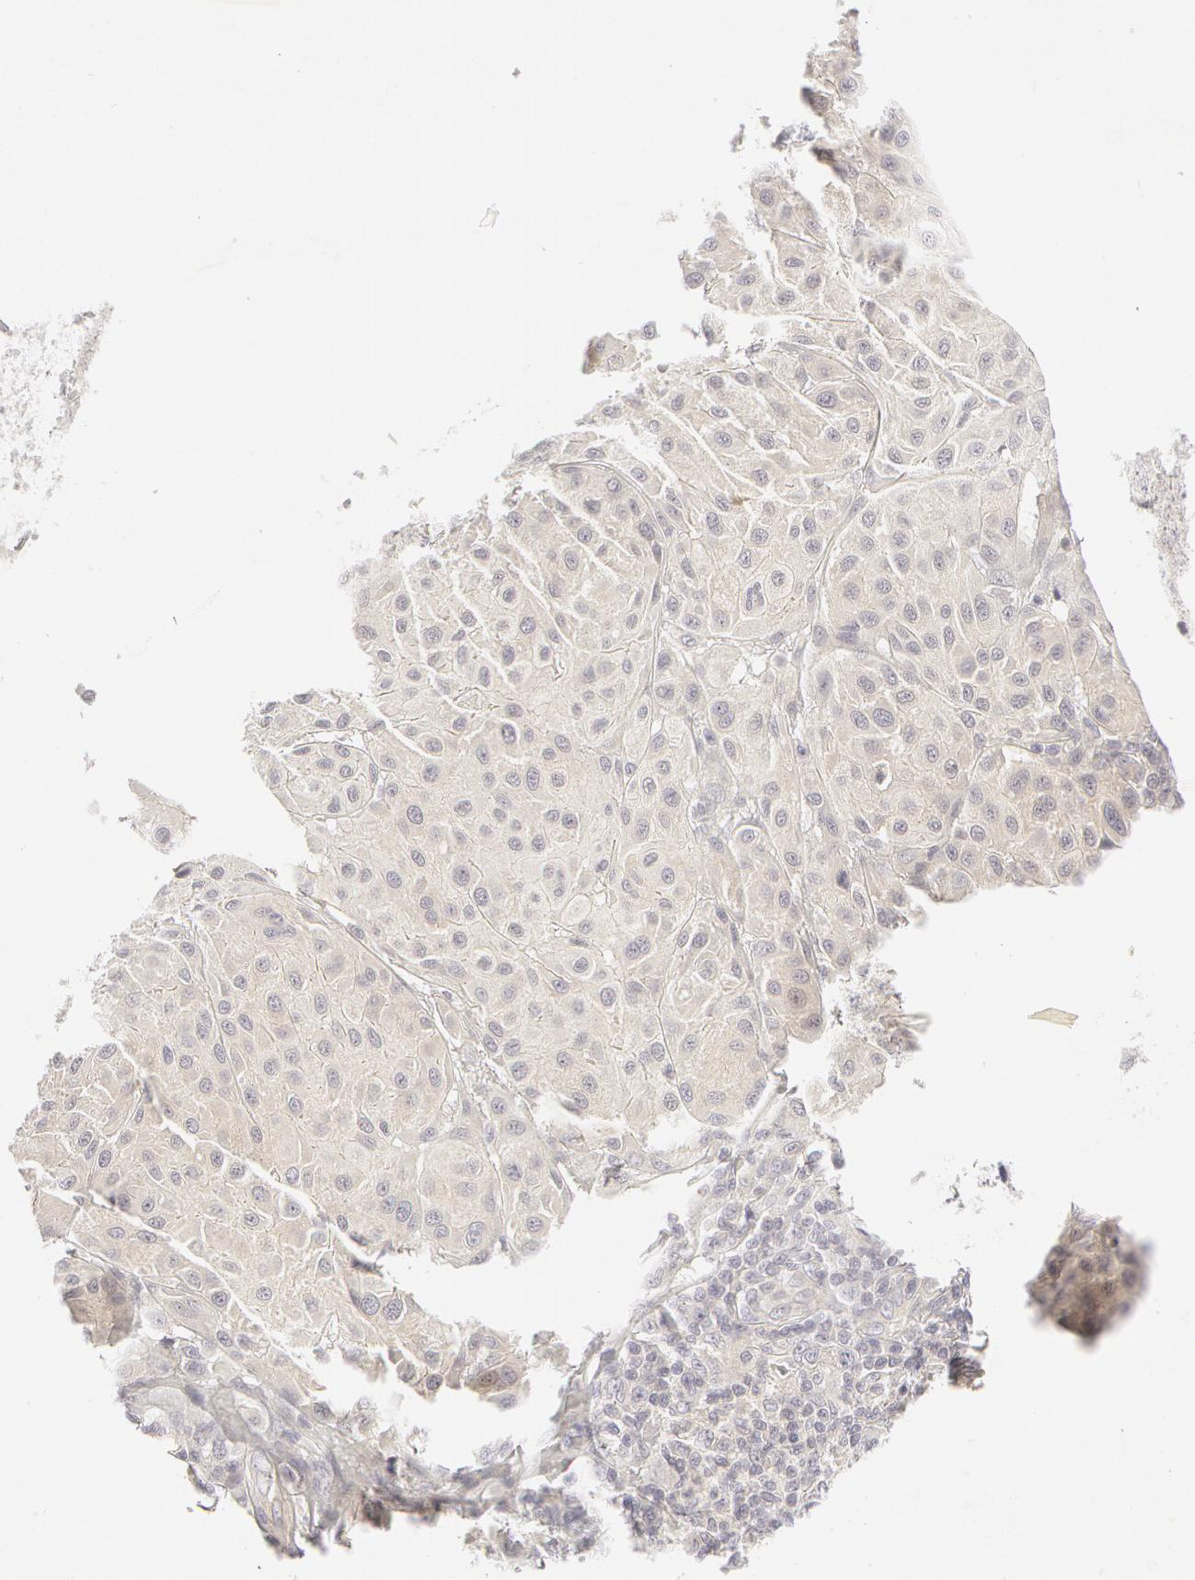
{"staining": {"intensity": "negative", "quantity": "none", "location": "none"}, "tissue": "melanoma", "cell_type": "Tumor cells", "image_type": "cancer", "snomed": [{"axis": "morphology", "description": "Malignant melanoma, NOS"}, {"axis": "topography", "description": "Skin"}], "caption": "High power microscopy photomicrograph of an immunohistochemistry image of malignant melanoma, revealing no significant positivity in tumor cells. (Immunohistochemistry (ihc), brightfield microscopy, high magnification).", "gene": "ABCB1", "patient": {"sex": "male", "age": 36}}